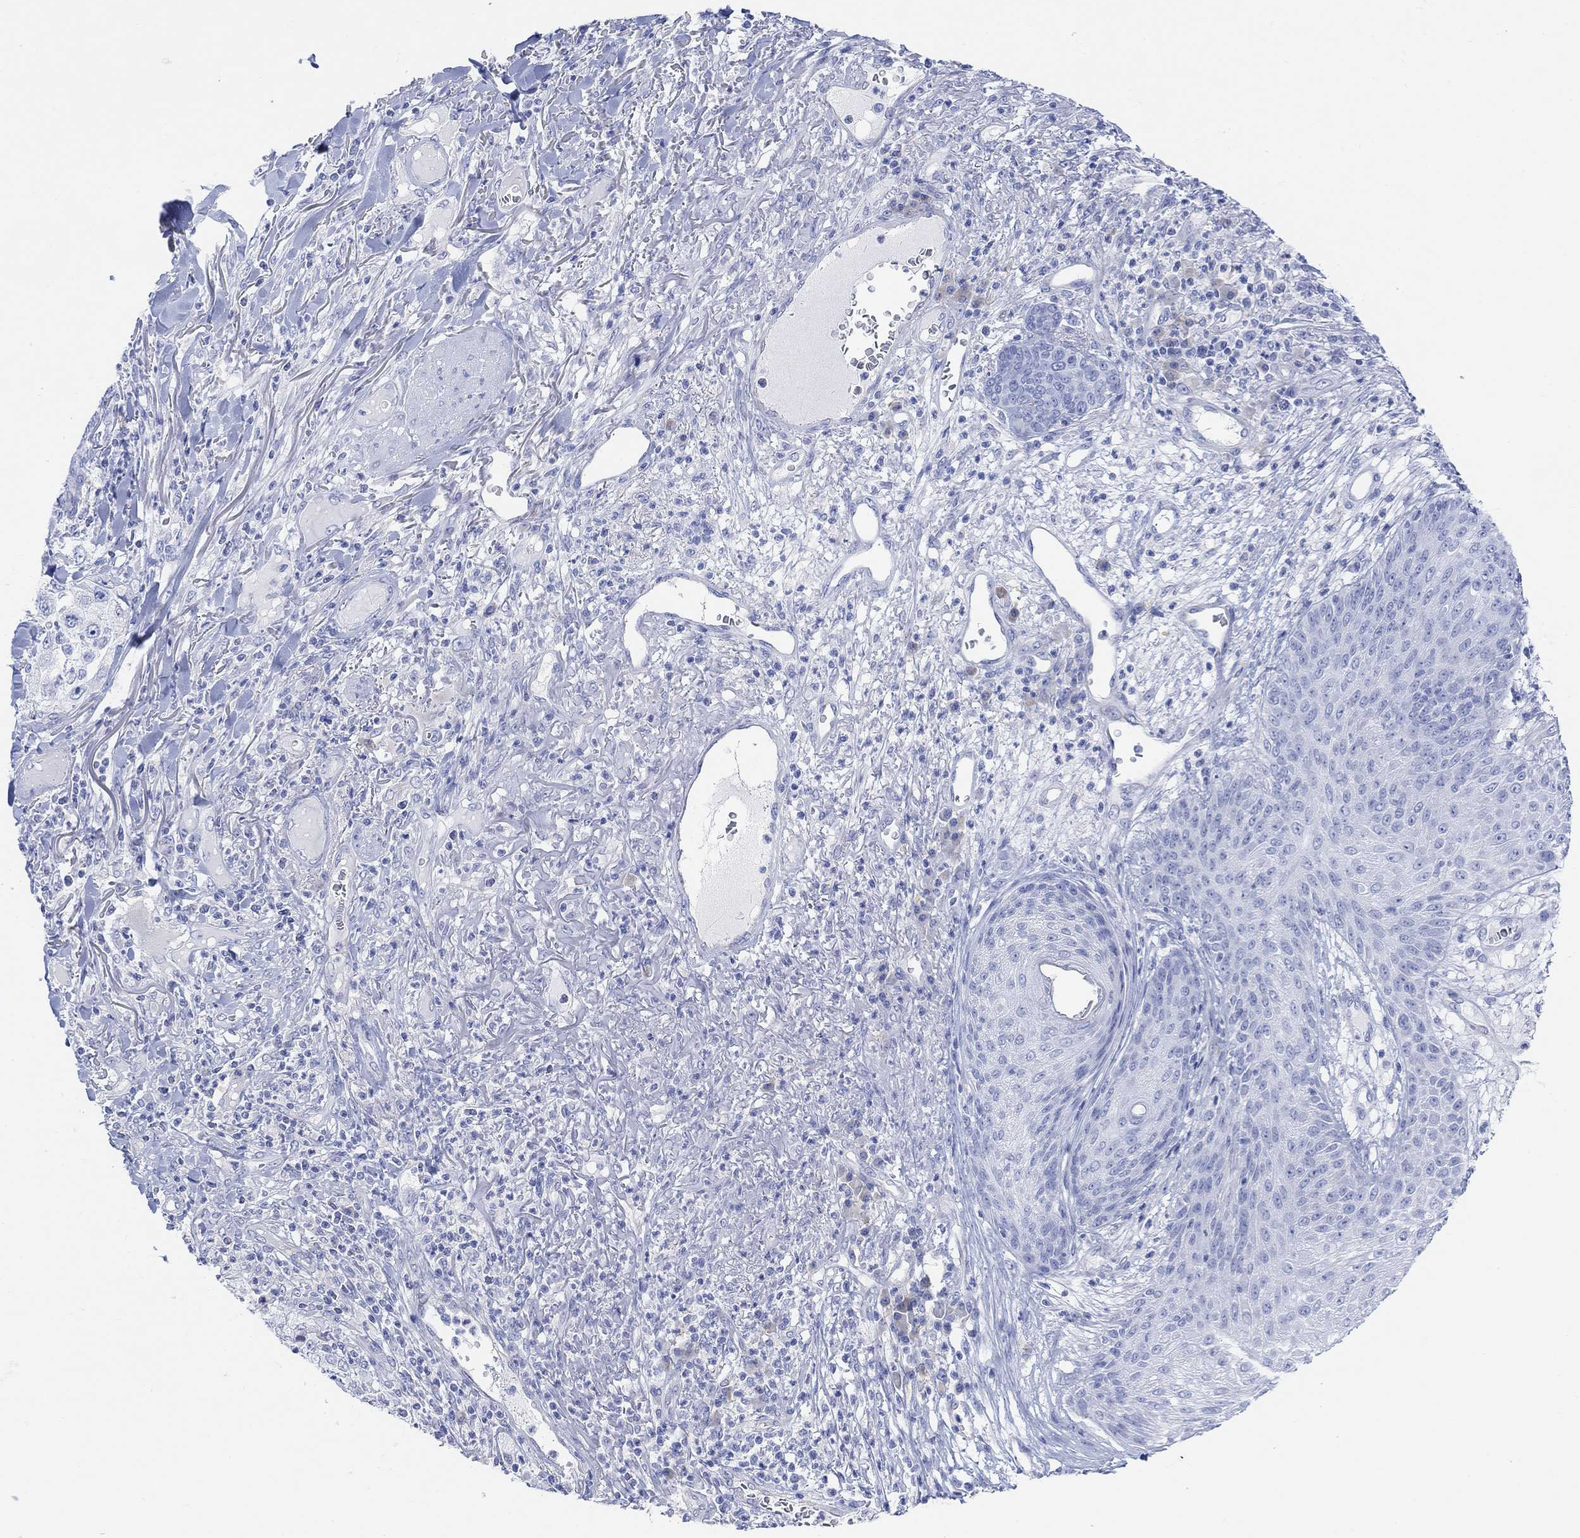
{"staining": {"intensity": "negative", "quantity": "none", "location": "none"}, "tissue": "skin cancer", "cell_type": "Tumor cells", "image_type": "cancer", "snomed": [{"axis": "morphology", "description": "Squamous cell carcinoma, NOS"}, {"axis": "topography", "description": "Skin"}], "caption": "IHC of human skin cancer displays no staining in tumor cells.", "gene": "GNG13", "patient": {"sex": "male", "age": 82}}